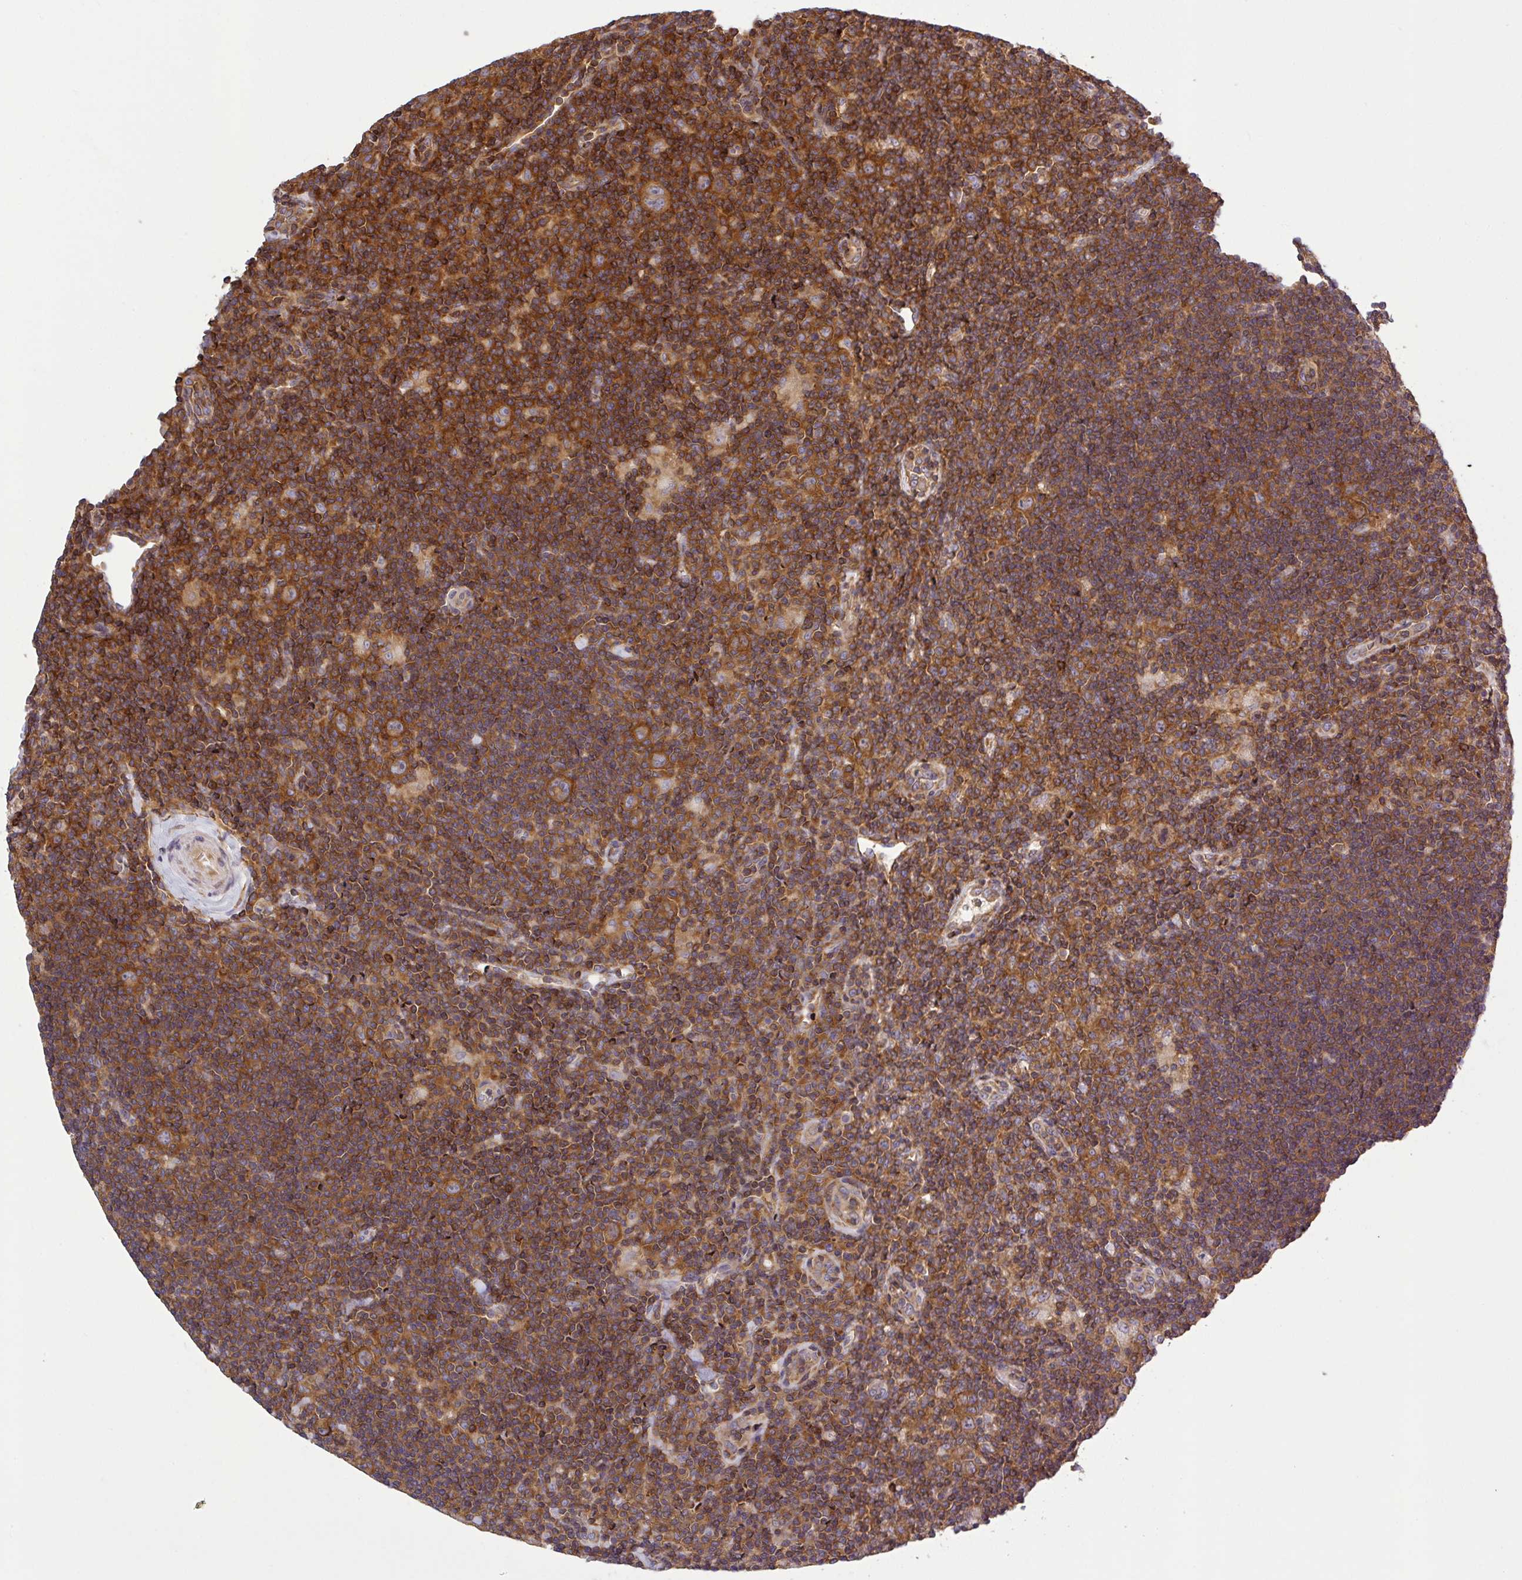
{"staining": {"intensity": "moderate", "quantity": ">75%", "location": "cytoplasmic/membranous"}, "tissue": "lymphoma", "cell_type": "Tumor cells", "image_type": "cancer", "snomed": [{"axis": "morphology", "description": "Hodgkin's disease, NOS"}, {"axis": "topography", "description": "Lymph node"}], "caption": "Human Hodgkin's disease stained for a protein (brown) shows moderate cytoplasmic/membranous positive staining in approximately >75% of tumor cells.", "gene": "LRRC74B", "patient": {"sex": "female", "age": 57}}